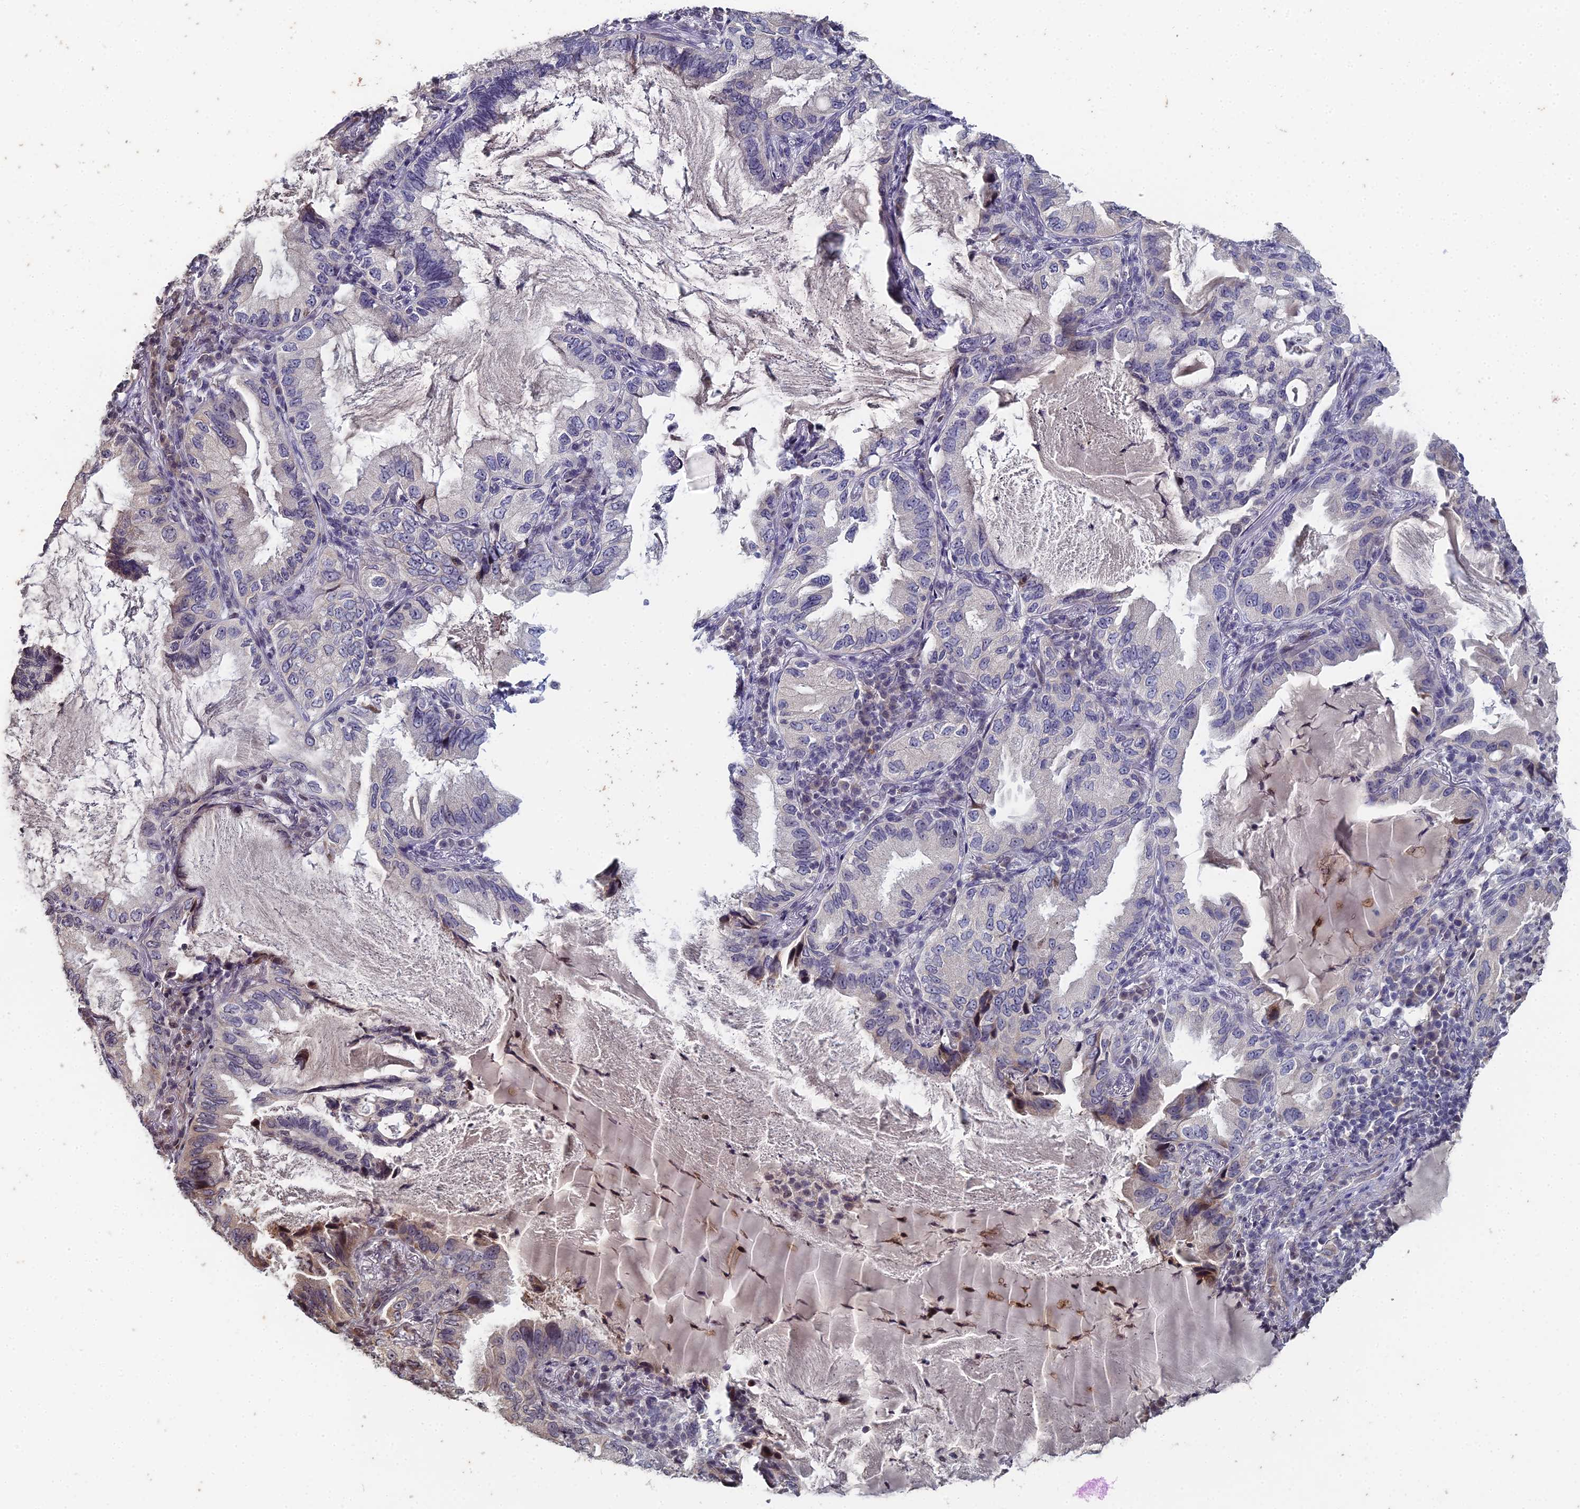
{"staining": {"intensity": "negative", "quantity": "none", "location": "none"}, "tissue": "lung cancer", "cell_type": "Tumor cells", "image_type": "cancer", "snomed": [{"axis": "morphology", "description": "Adenocarcinoma, NOS"}, {"axis": "topography", "description": "Lung"}], "caption": "High magnification brightfield microscopy of lung adenocarcinoma stained with DAB (3,3'-diaminobenzidine) (brown) and counterstained with hematoxylin (blue): tumor cells show no significant positivity. The staining is performed using DAB brown chromogen with nuclei counter-stained in using hematoxylin.", "gene": "PRR22", "patient": {"sex": "female", "age": 69}}